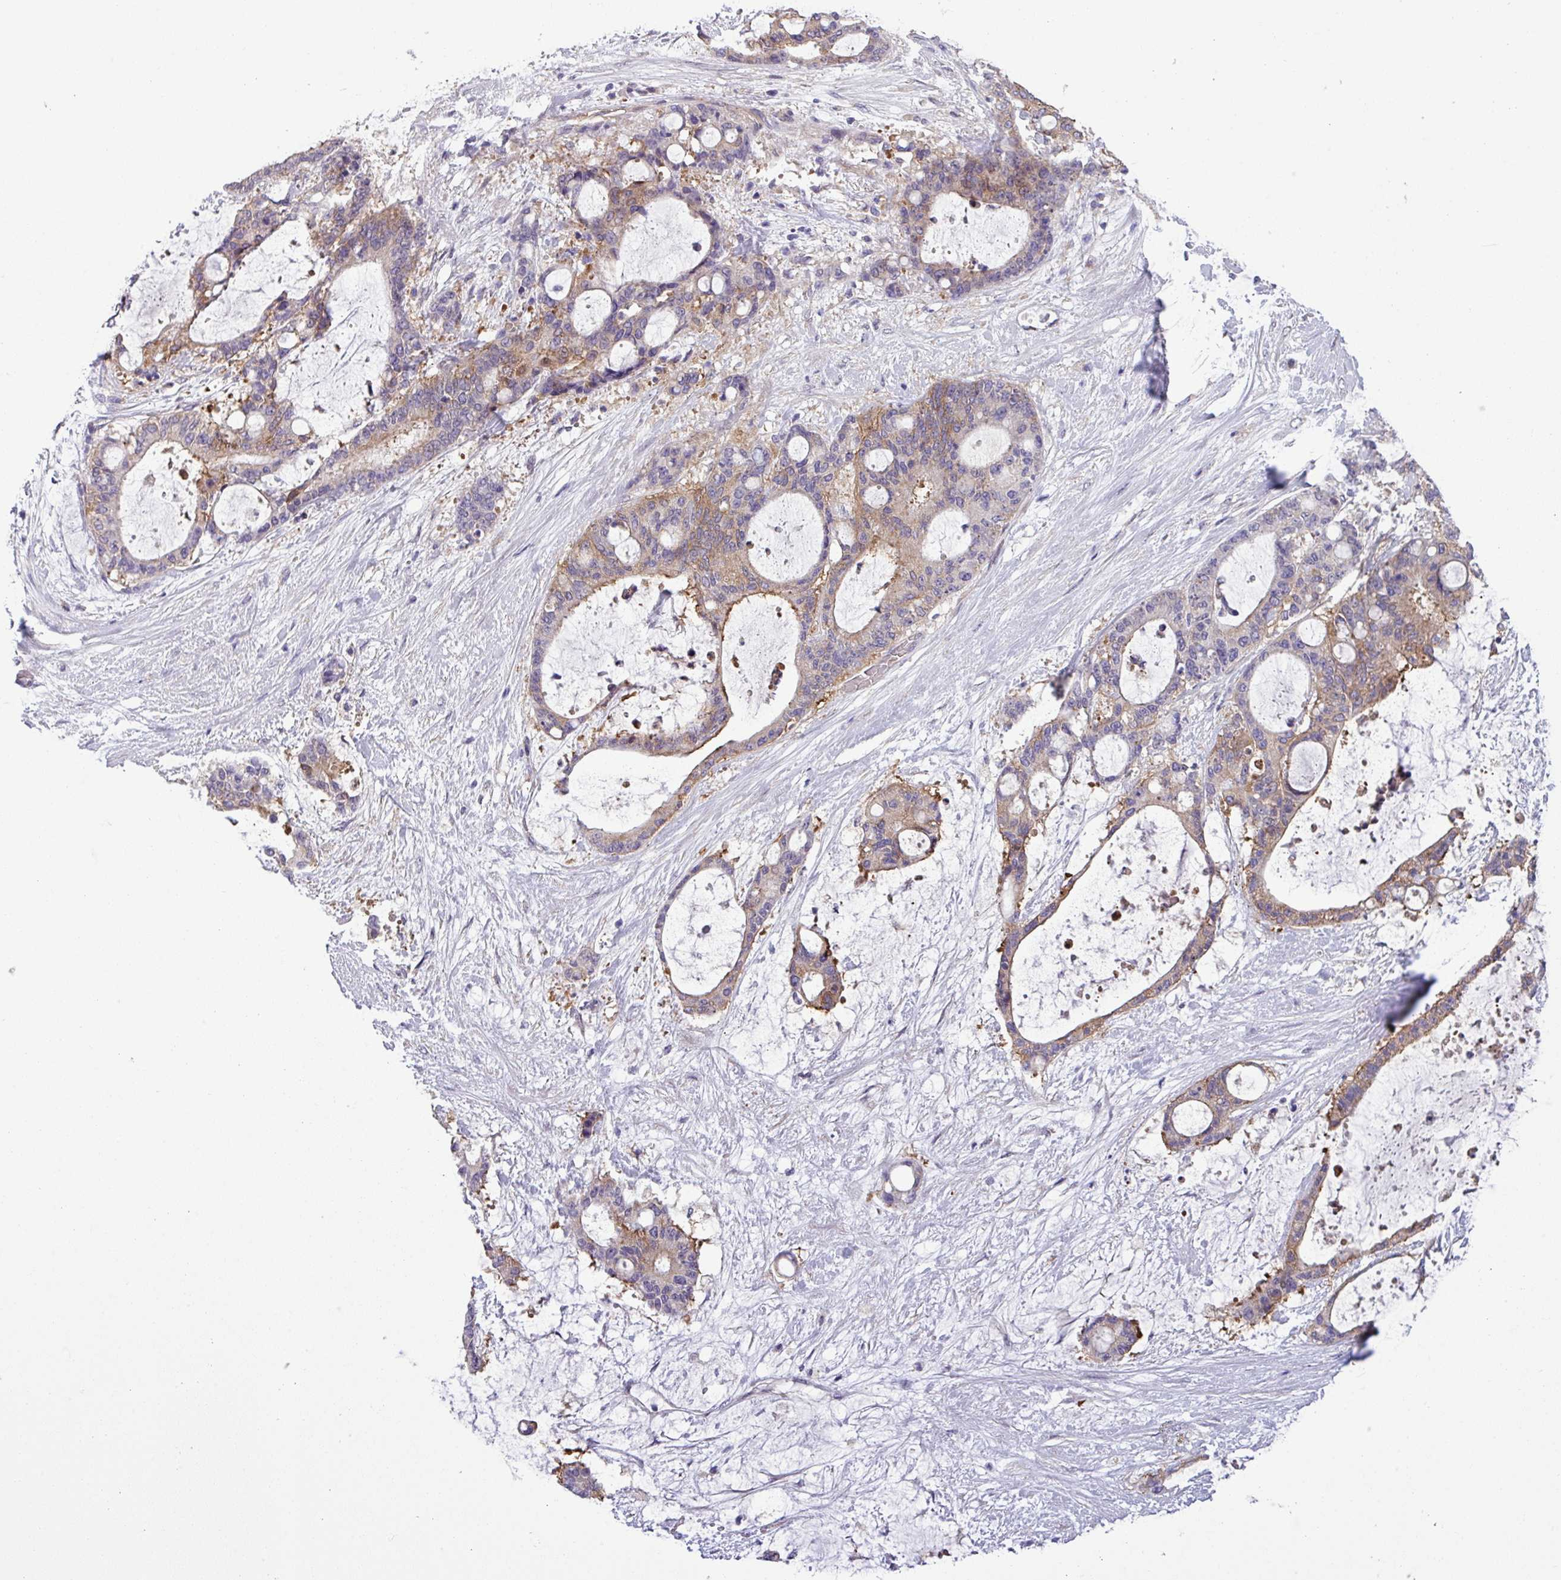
{"staining": {"intensity": "weak", "quantity": "25%-75%", "location": "cytoplasmic/membranous"}, "tissue": "liver cancer", "cell_type": "Tumor cells", "image_type": "cancer", "snomed": [{"axis": "morphology", "description": "Normal tissue, NOS"}, {"axis": "morphology", "description": "Cholangiocarcinoma"}, {"axis": "topography", "description": "Liver"}, {"axis": "topography", "description": "Peripheral nerve tissue"}], "caption": "Approximately 25%-75% of tumor cells in human liver cancer exhibit weak cytoplasmic/membranous protein expression as visualized by brown immunohistochemical staining.", "gene": "SLC23A2", "patient": {"sex": "female", "age": 73}}